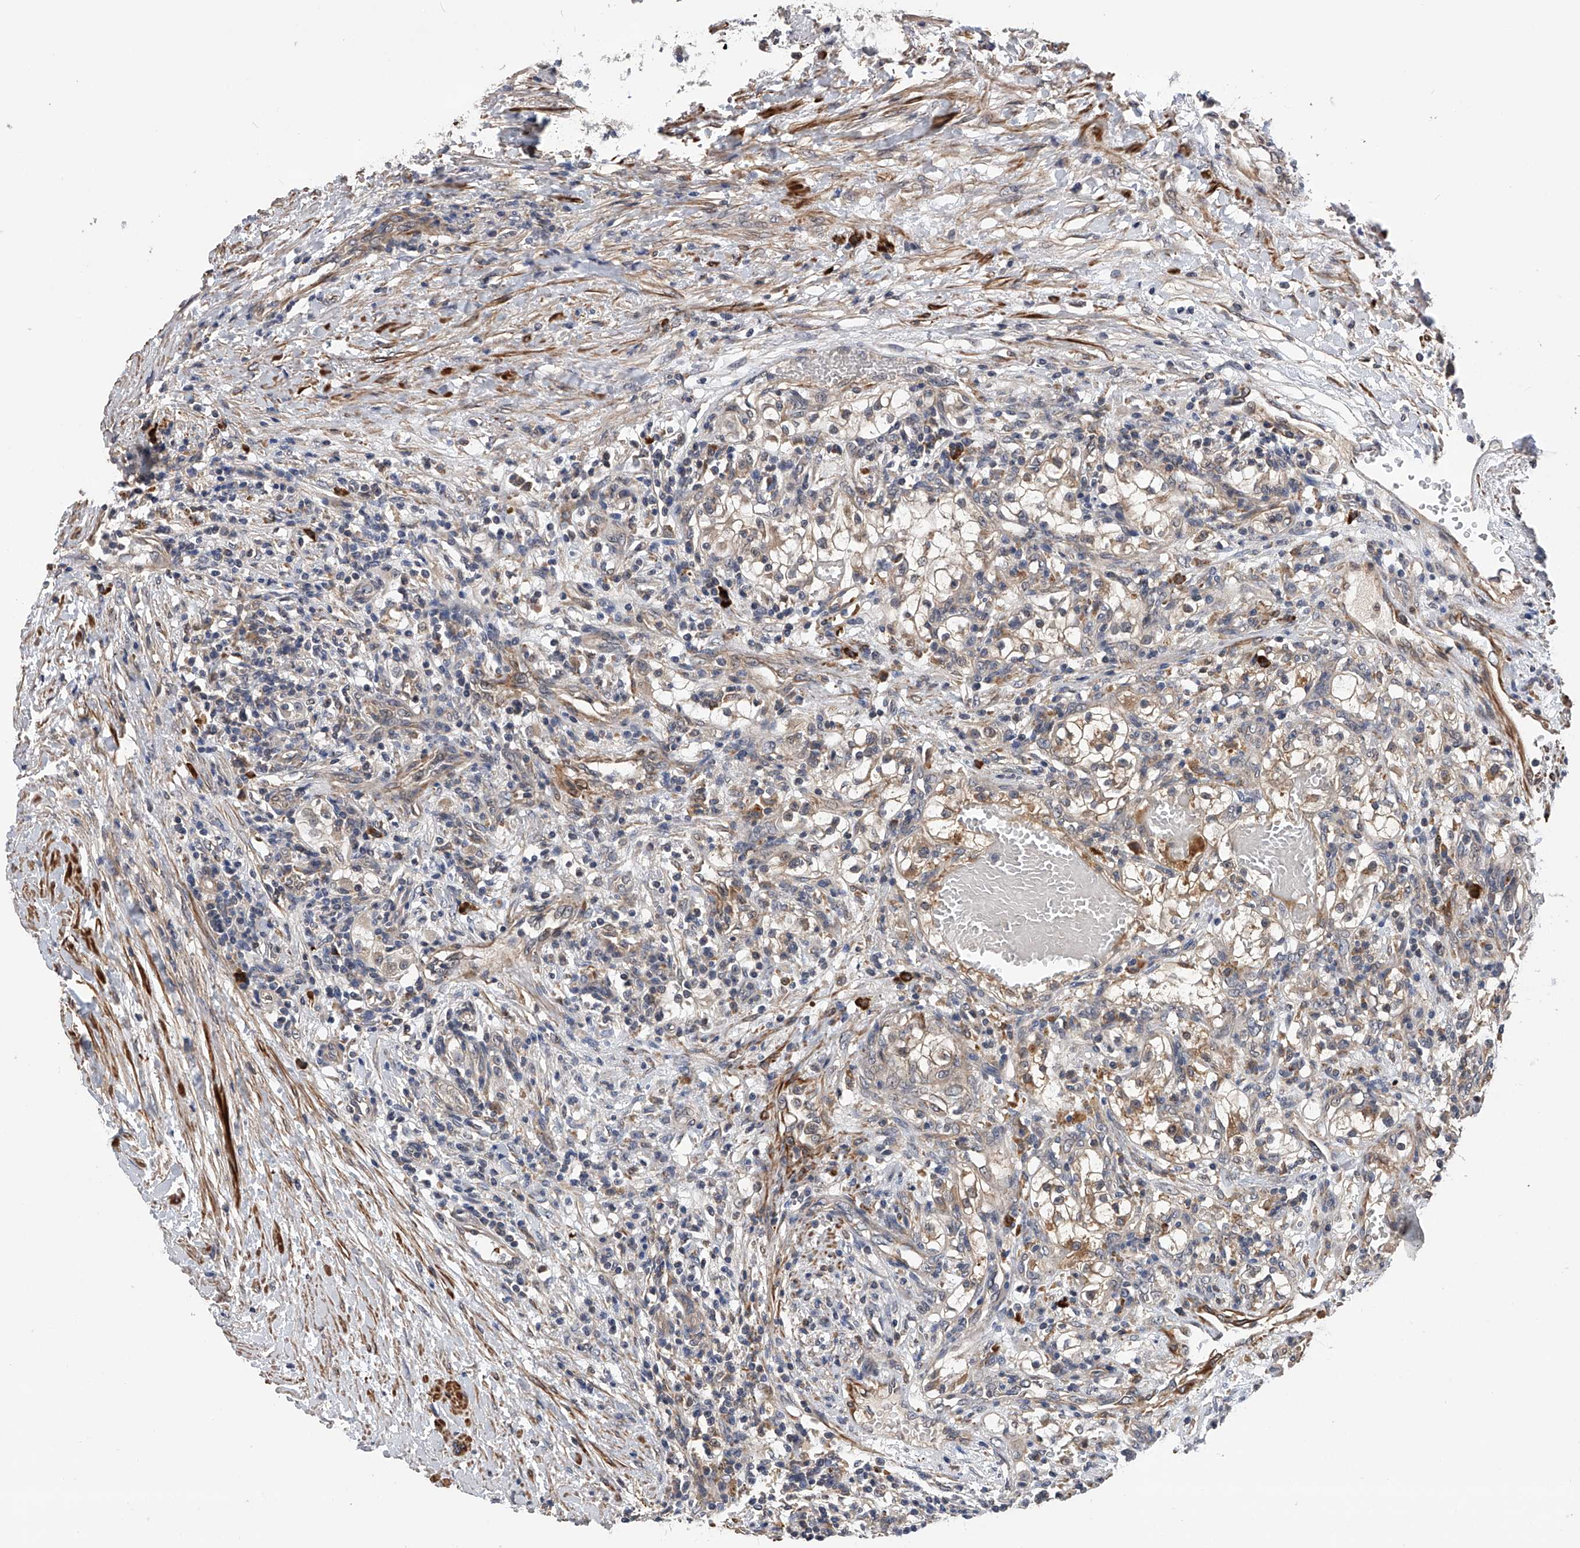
{"staining": {"intensity": "moderate", "quantity": "<25%", "location": "cytoplasmic/membranous"}, "tissue": "renal cancer", "cell_type": "Tumor cells", "image_type": "cancer", "snomed": [{"axis": "morphology", "description": "Normal tissue, NOS"}, {"axis": "morphology", "description": "Adenocarcinoma, NOS"}, {"axis": "topography", "description": "Kidney"}], "caption": "Tumor cells demonstrate low levels of moderate cytoplasmic/membranous positivity in approximately <25% of cells in renal adenocarcinoma.", "gene": "SPOCK1", "patient": {"sex": "male", "age": 68}}